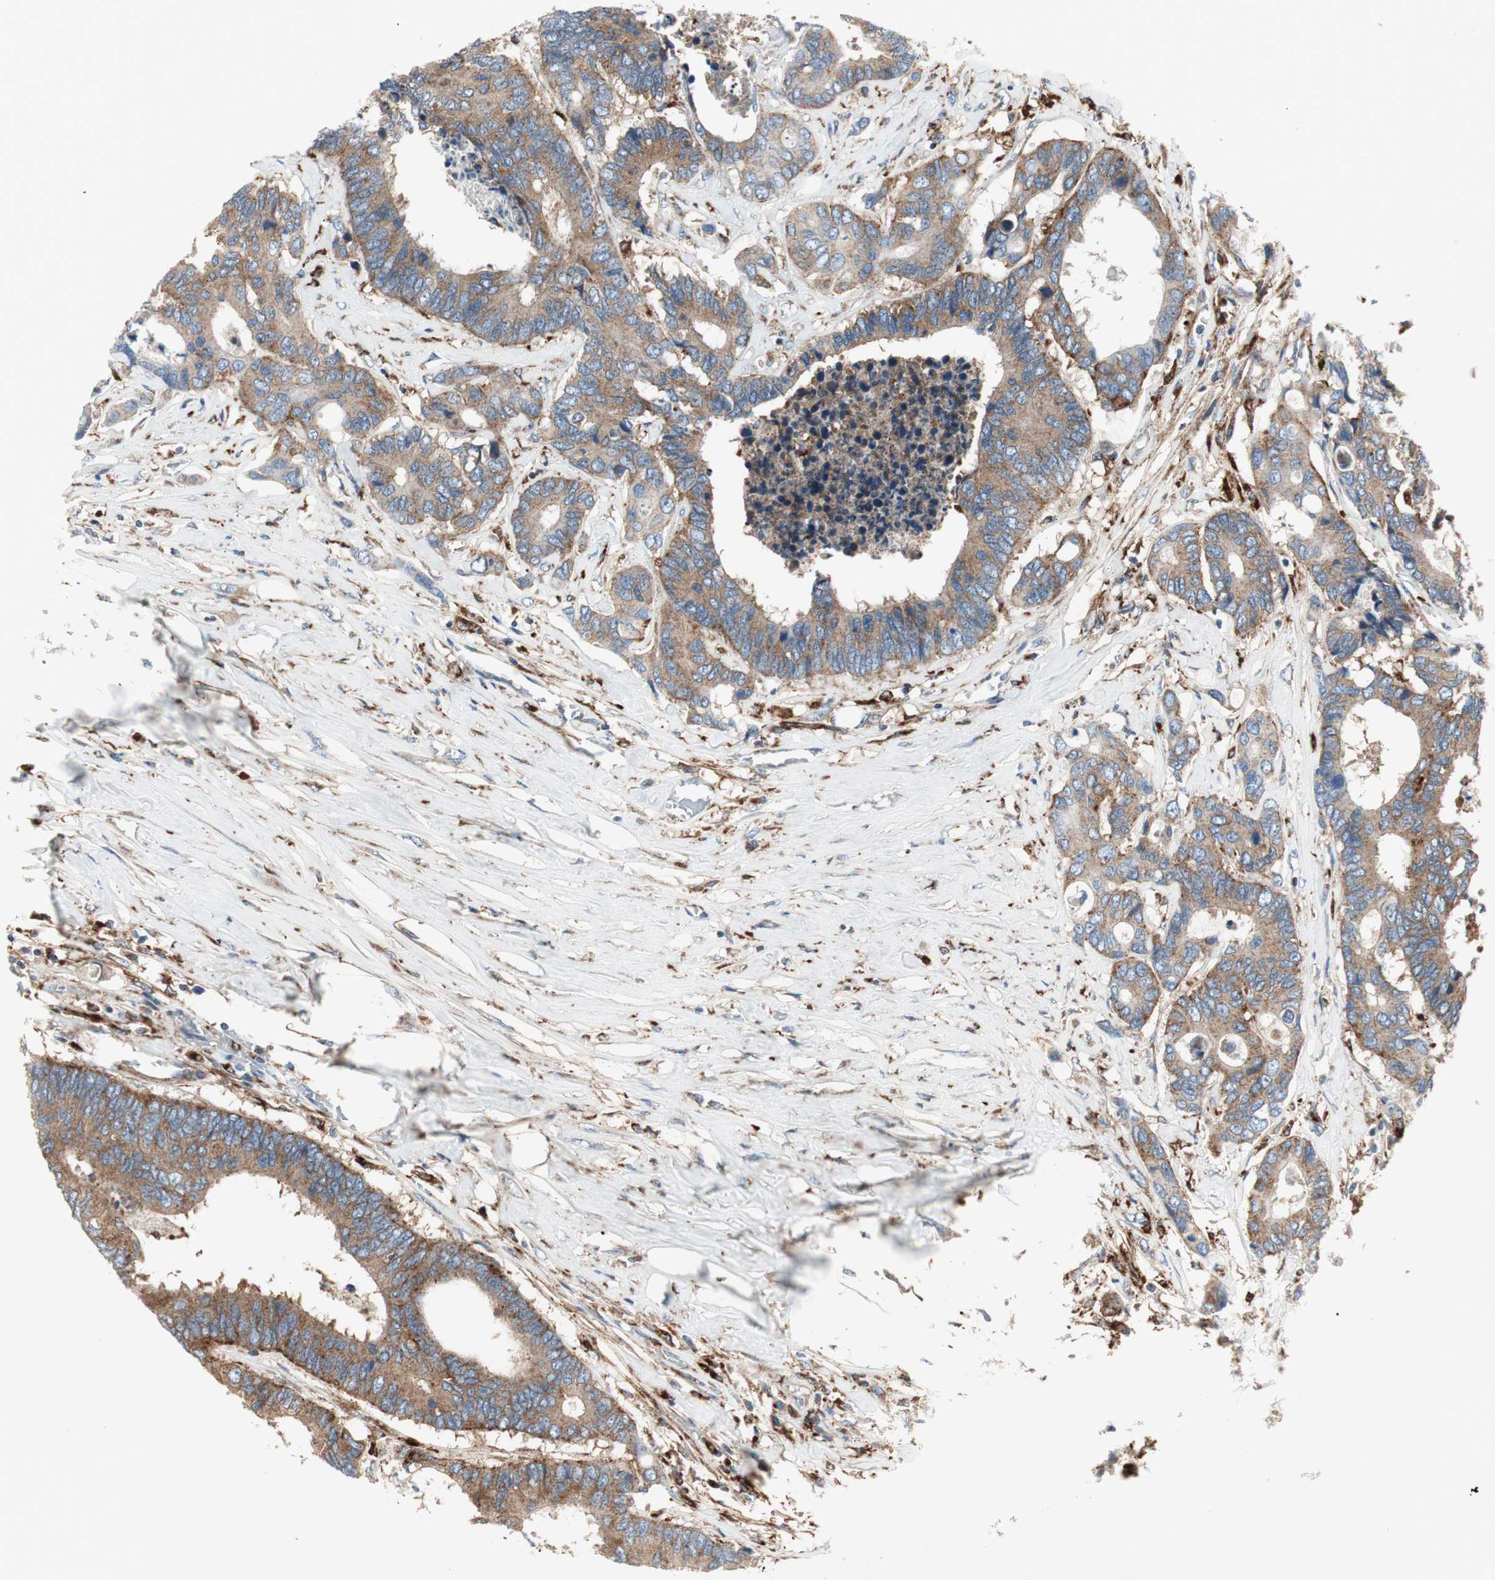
{"staining": {"intensity": "weak", "quantity": ">75%", "location": "cytoplasmic/membranous"}, "tissue": "colorectal cancer", "cell_type": "Tumor cells", "image_type": "cancer", "snomed": [{"axis": "morphology", "description": "Adenocarcinoma, NOS"}, {"axis": "topography", "description": "Rectum"}], "caption": "High-power microscopy captured an immunohistochemistry micrograph of colorectal cancer (adenocarcinoma), revealing weak cytoplasmic/membranous expression in approximately >75% of tumor cells. Nuclei are stained in blue.", "gene": "ATP6V1G1", "patient": {"sex": "male", "age": 55}}